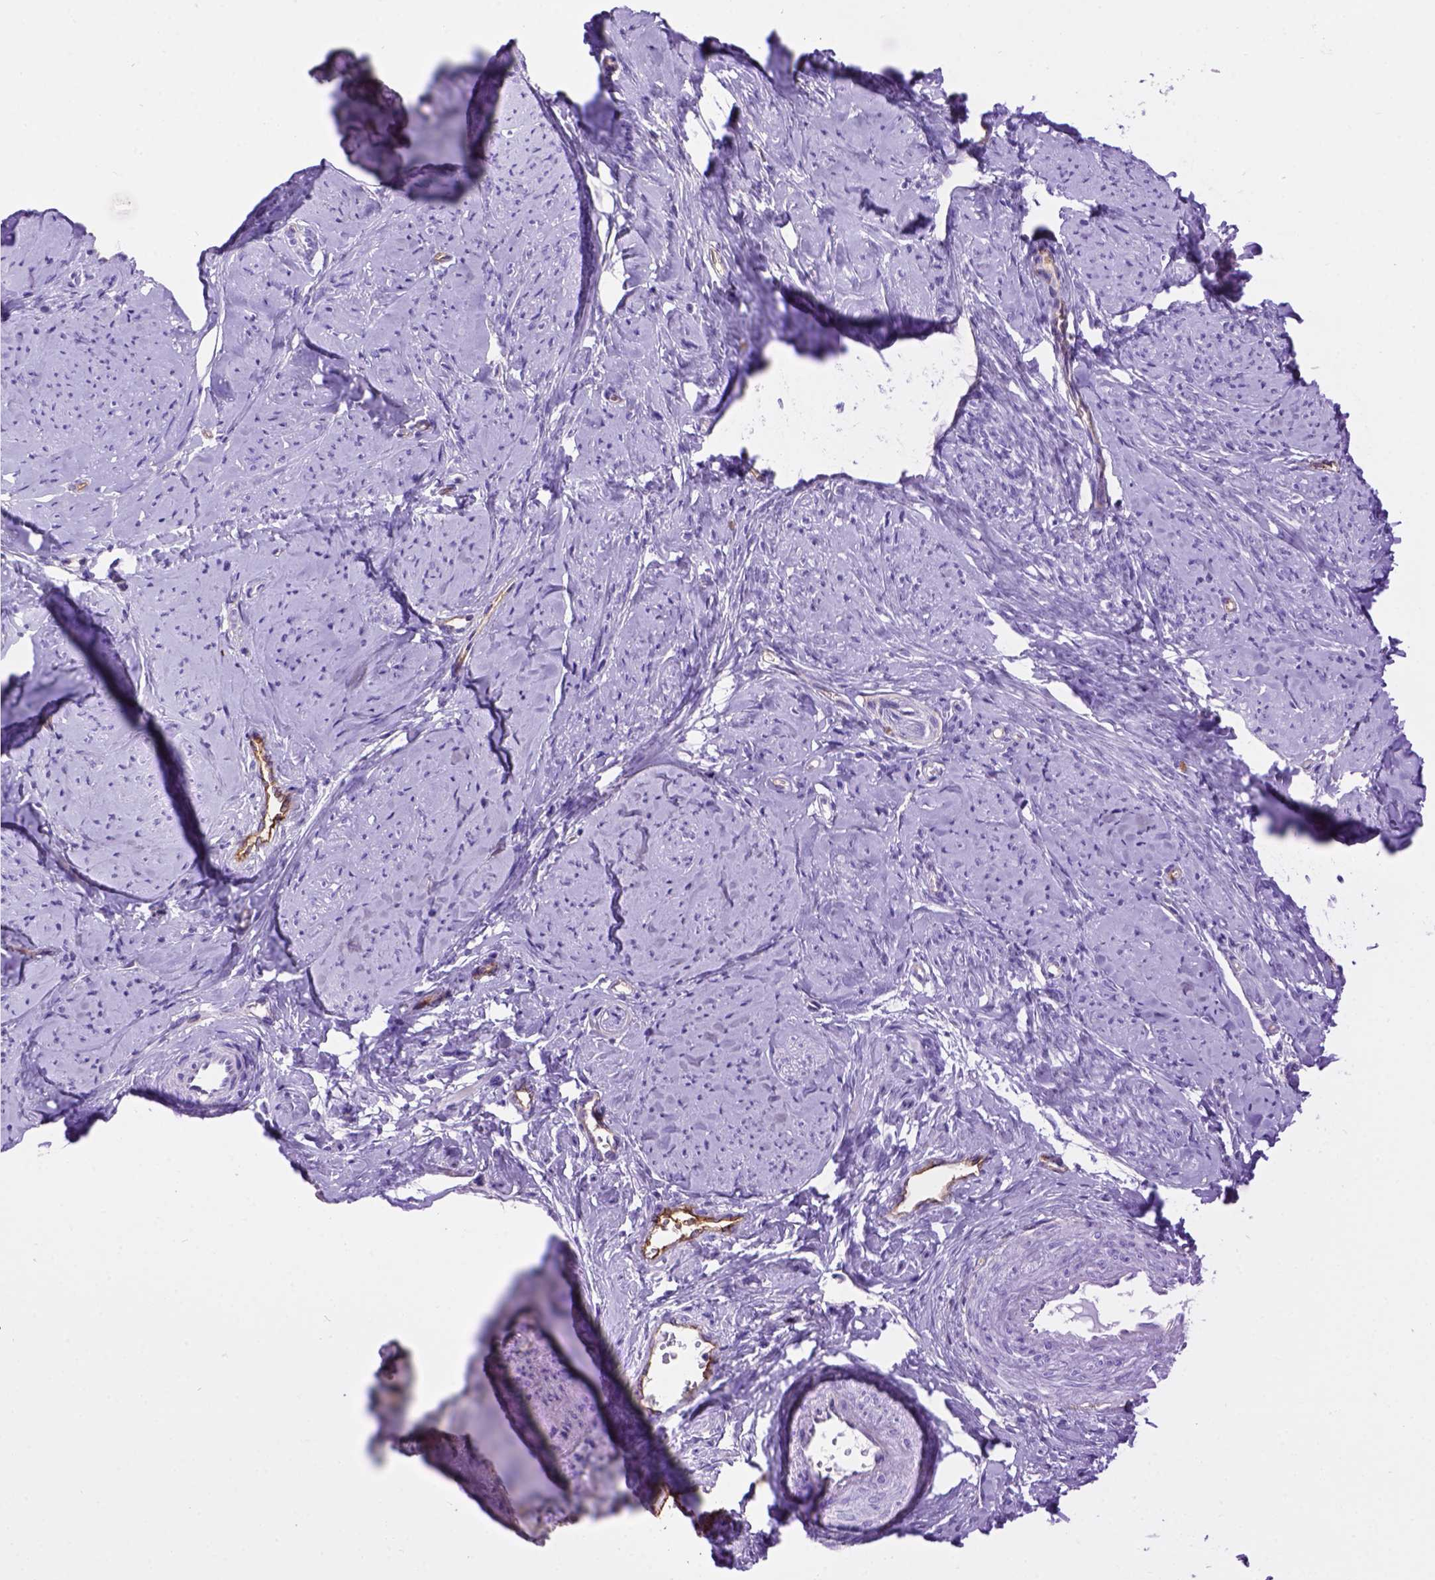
{"staining": {"intensity": "negative", "quantity": "none", "location": "none"}, "tissue": "smooth muscle", "cell_type": "Smooth muscle cells", "image_type": "normal", "snomed": [{"axis": "morphology", "description": "Normal tissue, NOS"}, {"axis": "topography", "description": "Smooth muscle"}], "caption": "An immunohistochemistry (IHC) micrograph of normal smooth muscle is shown. There is no staining in smooth muscle cells of smooth muscle. (DAB (3,3'-diaminobenzidine) immunohistochemistry (IHC) with hematoxylin counter stain).", "gene": "ENG", "patient": {"sex": "female", "age": 48}}